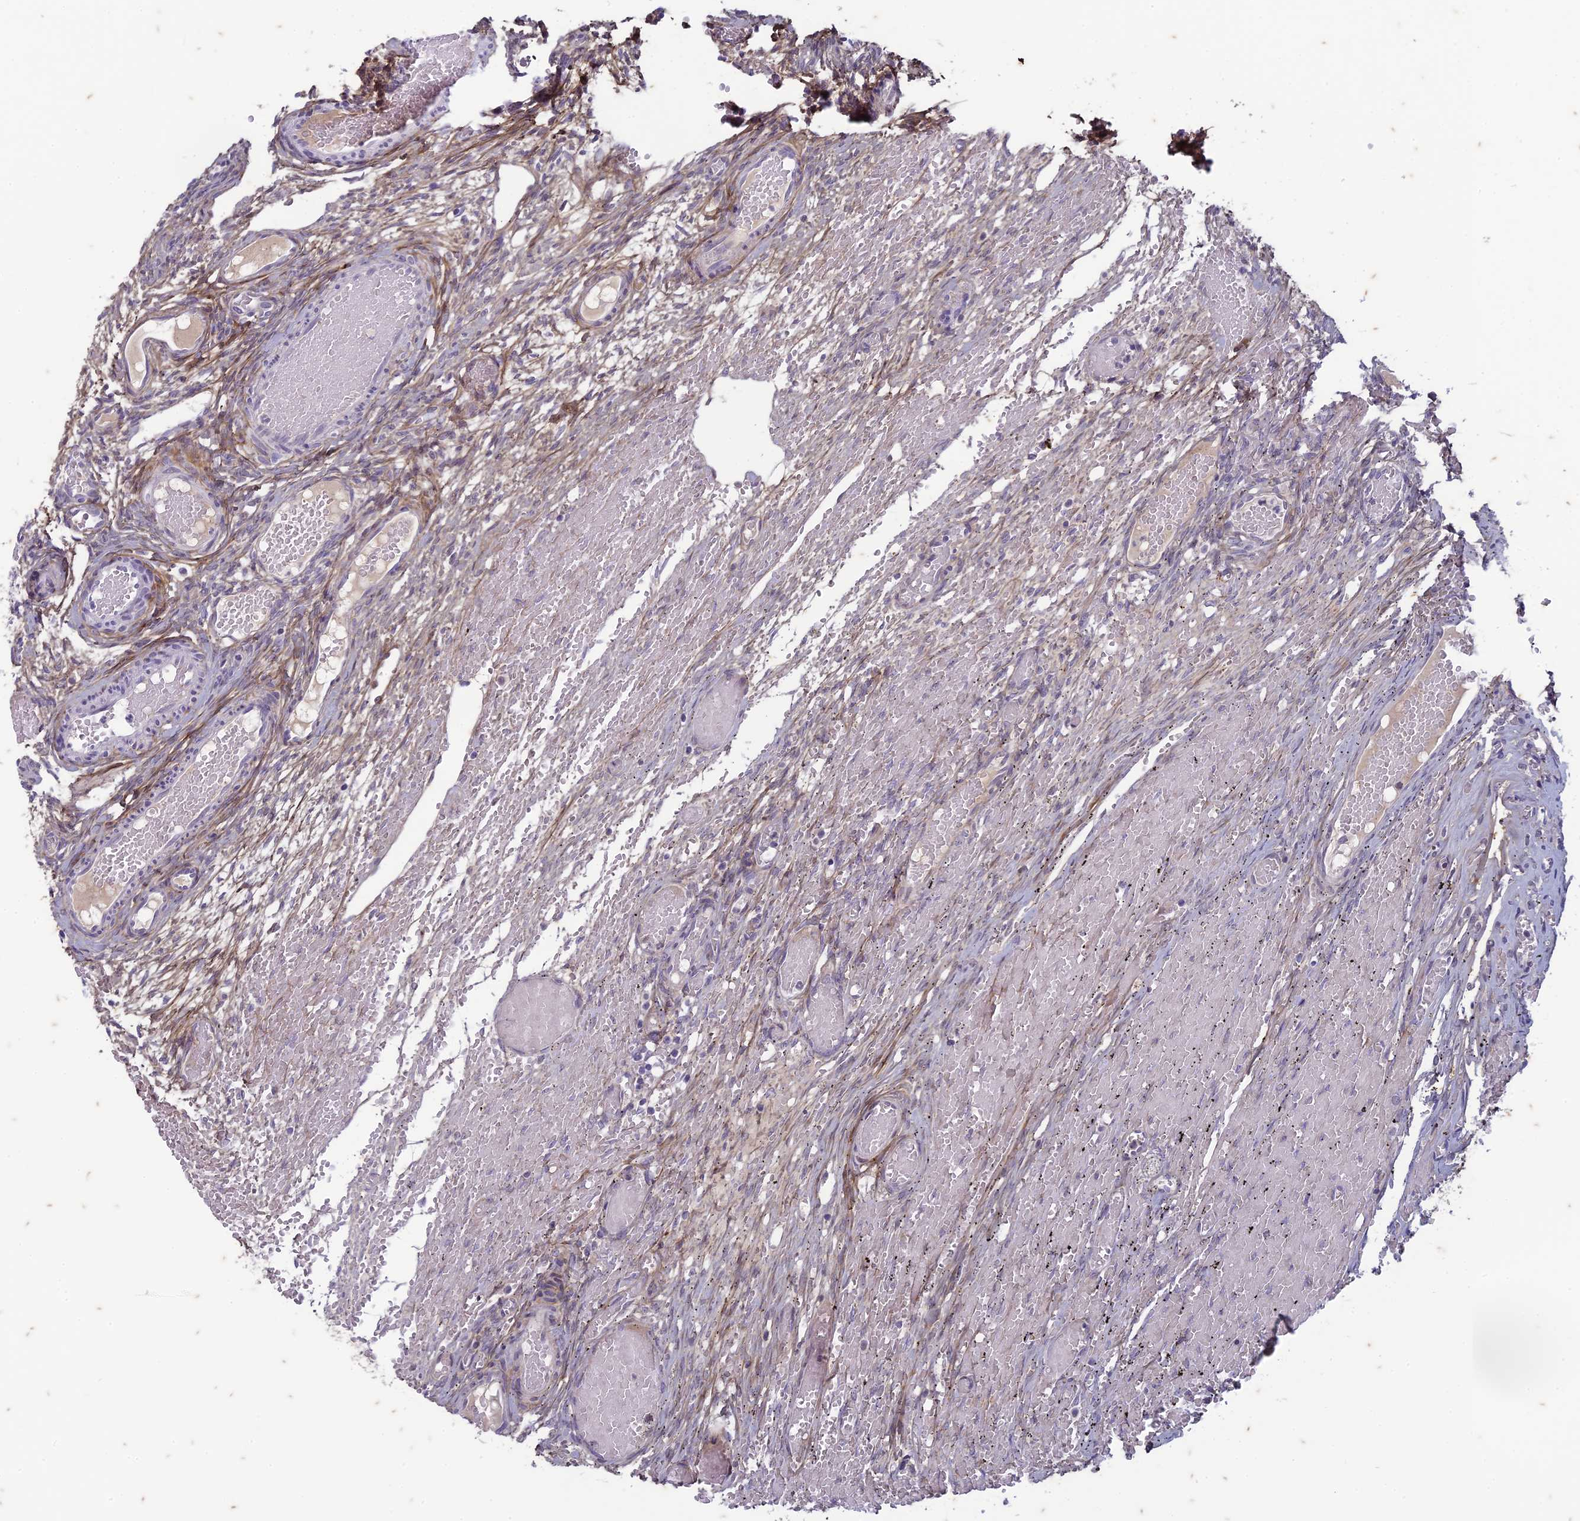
{"staining": {"intensity": "moderate", "quantity": "<25%", "location": "cytoplasmic/membranous"}, "tissue": "ovary", "cell_type": "Ovarian stroma cells", "image_type": "normal", "snomed": [{"axis": "morphology", "description": "Adenocarcinoma, NOS"}, {"axis": "topography", "description": "Endometrium"}], "caption": "High-power microscopy captured an IHC image of unremarkable ovary, revealing moderate cytoplasmic/membranous staining in approximately <25% of ovarian stroma cells. Ihc stains the protein of interest in brown and the nuclei are stained blue.", "gene": "PABPN1L", "patient": {"sex": "female", "age": 32}}